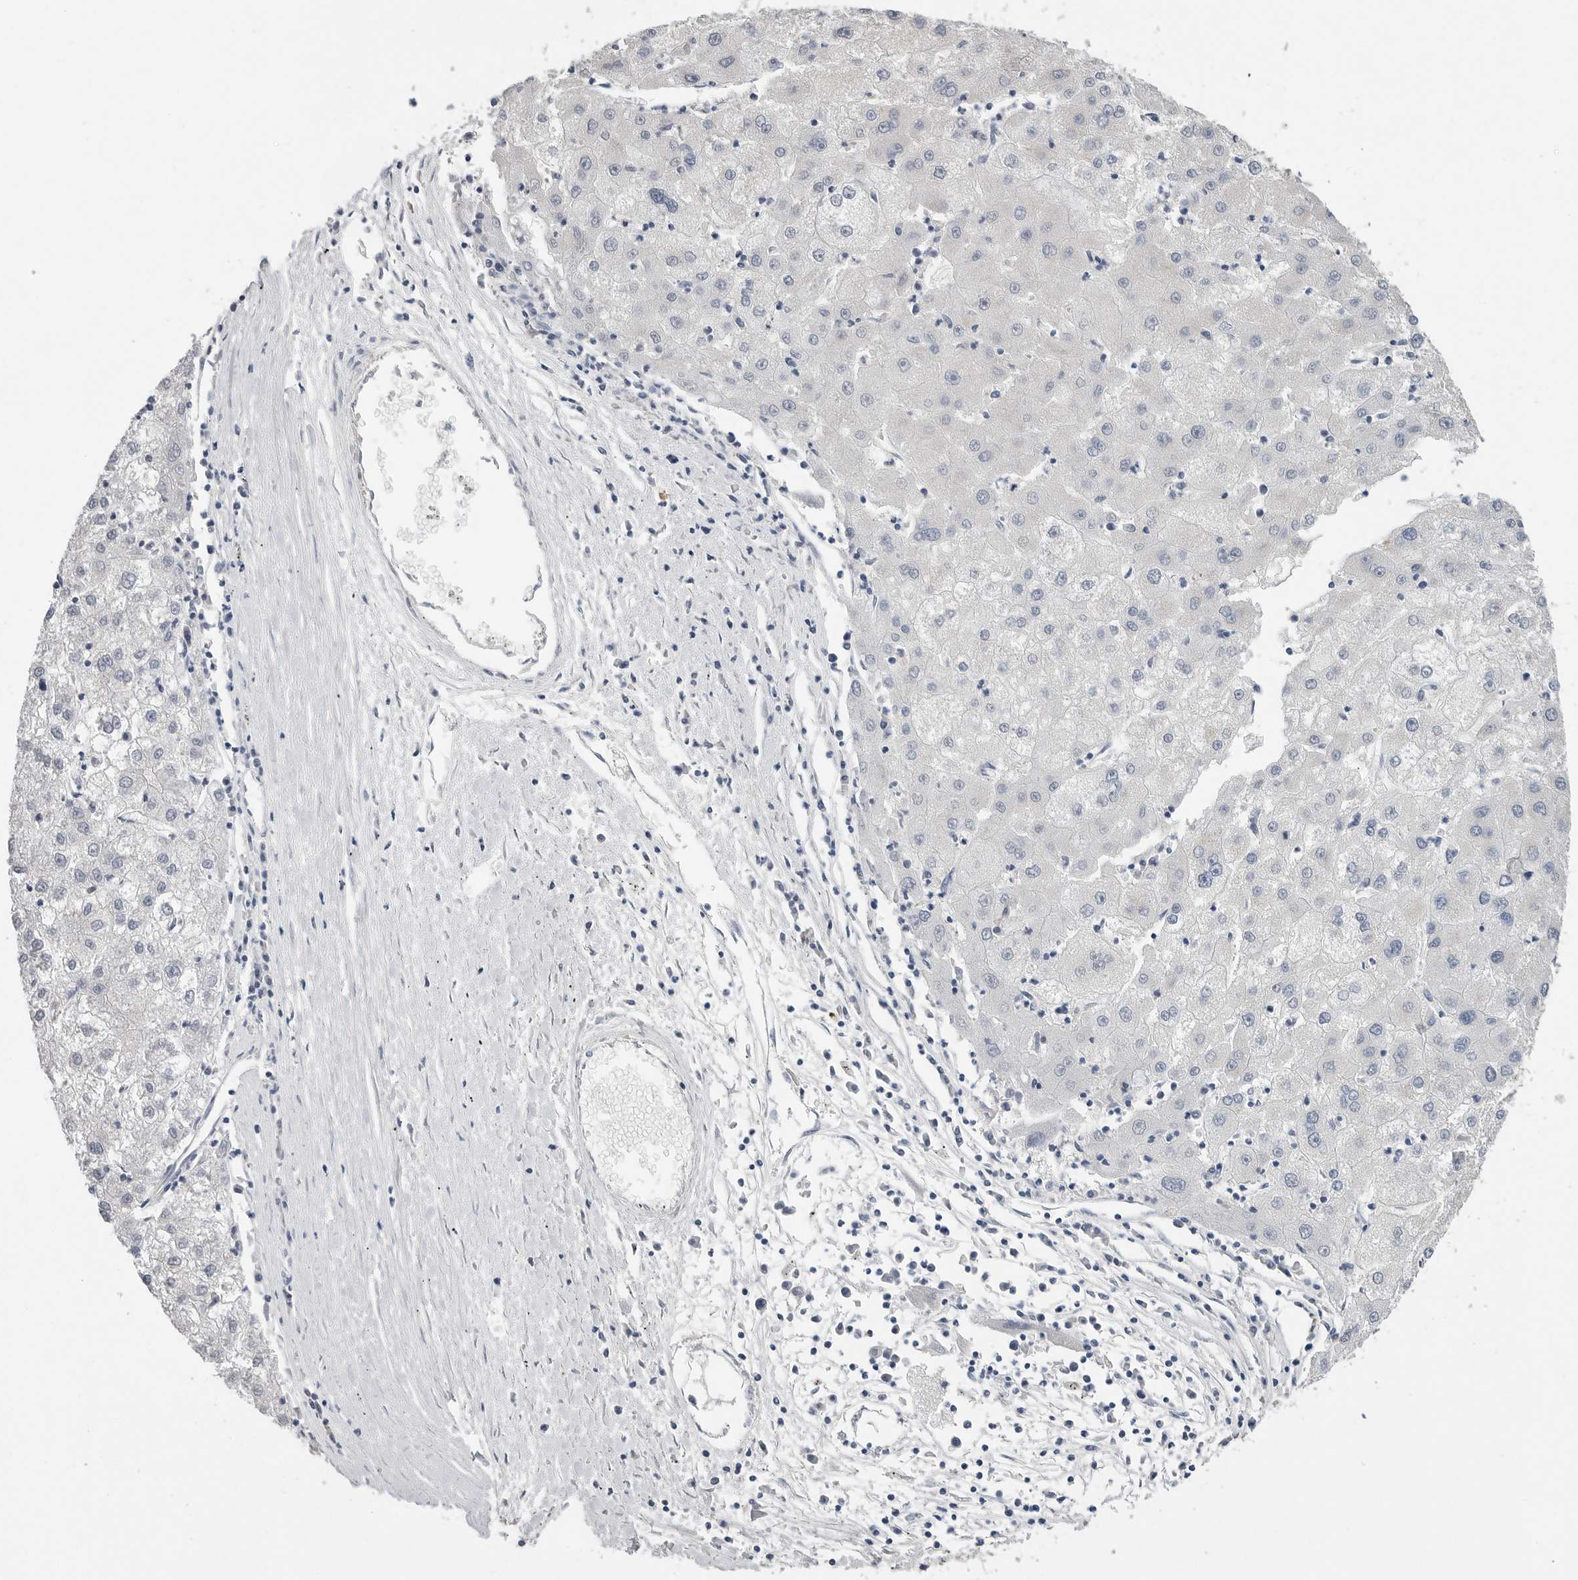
{"staining": {"intensity": "negative", "quantity": "none", "location": "none"}, "tissue": "liver cancer", "cell_type": "Tumor cells", "image_type": "cancer", "snomed": [{"axis": "morphology", "description": "Carcinoma, Hepatocellular, NOS"}, {"axis": "topography", "description": "Liver"}], "caption": "This photomicrograph is of liver cancer (hepatocellular carcinoma) stained with immunohistochemistry (IHC) to label a protein in brown with the nuclei are counter-stained blue. There is no staining in tumor cells. (DAB (3,3'-diaminobenzidine) IHC with hematoxylin counter stain).", "gene": "FABP6", "patient": {"sex": "male", "age": 72}}